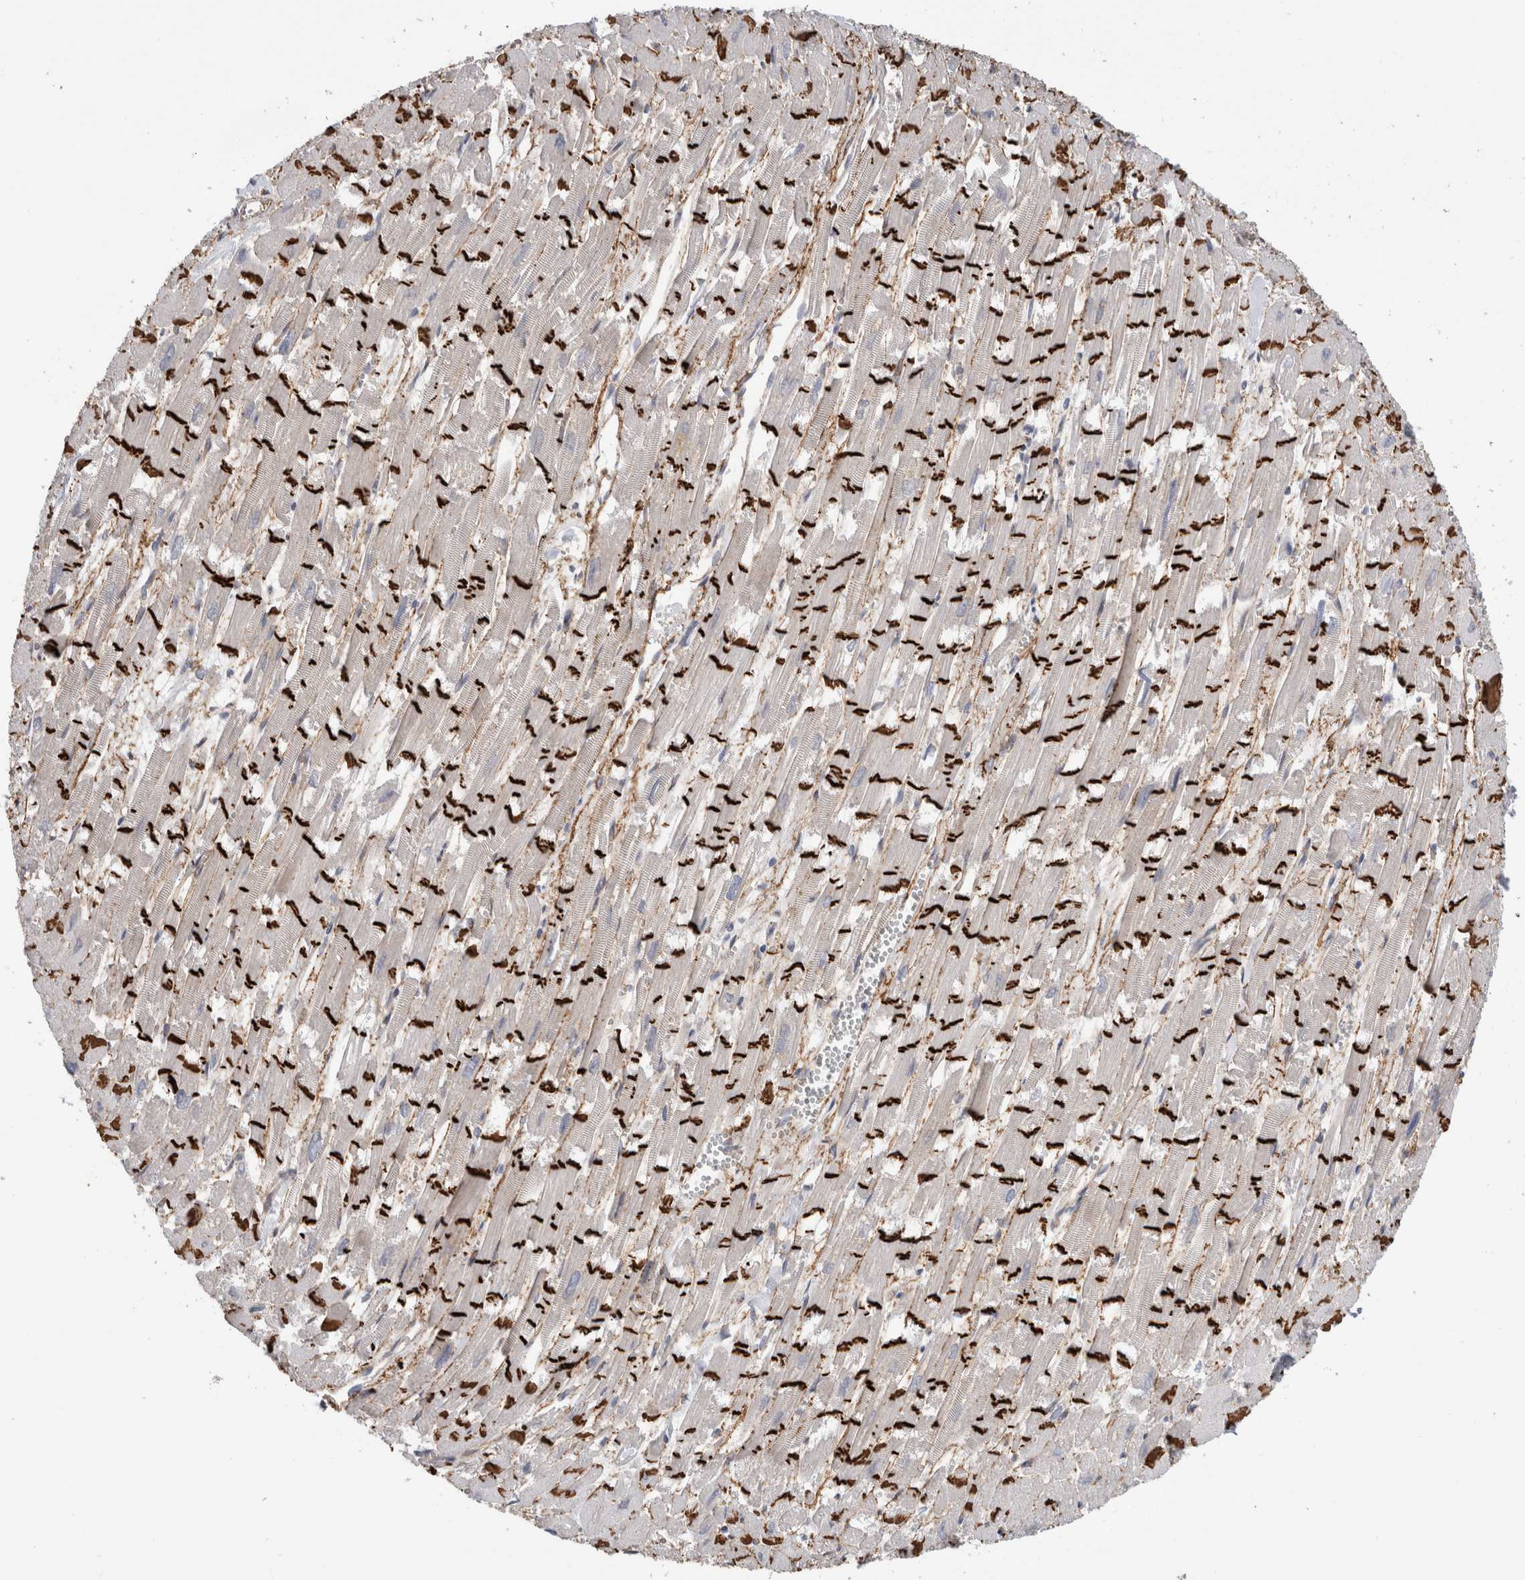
{"staining": {"intensity": "strong", "quantity": ">75%", "location": "cytoplasmic/membranous"}, "tissue": "heart muscle", "cell_type": "Cardiomyocytes", "image_type": "normal", "snomed": [{"axis": "morphology", "description": "Normal tissue, NOS"}, {"axis": "topography", "description": "Heart"}], "caption": "Strong cytoplasmic/membranous staining for a protein is appreciated in about >75% of cardiomyocytes of unremarkable heart muscle using IHC.", "gene": "TAFA5", "patient": {"sex": "male", "age": 54}}